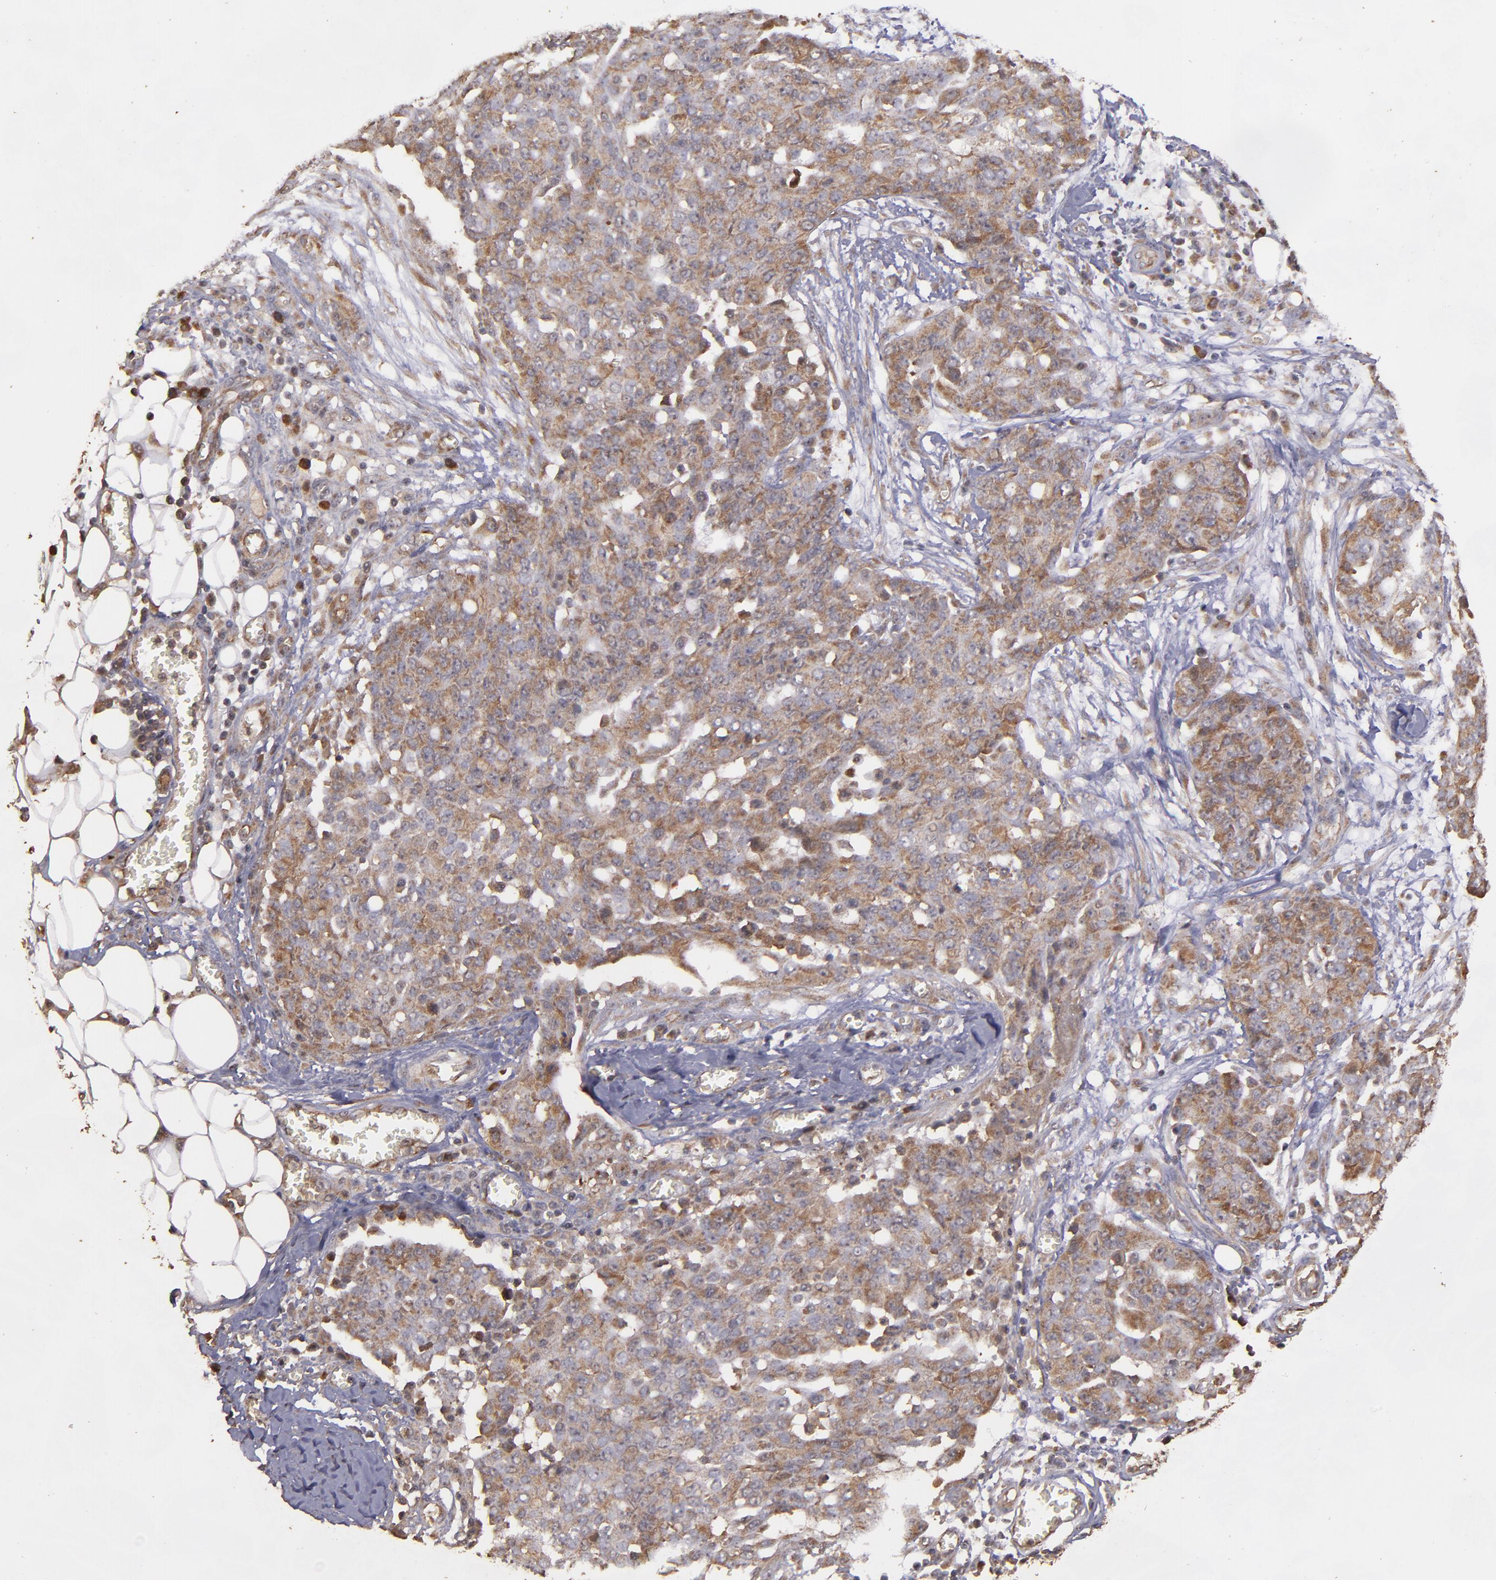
{"staining": {"intensity": "moderate", "quantity": ">75%", "location": "cytoplasmic/membranous"}, "tissue": "ovarian cancer", "cell_type": "Tumor cells", "image_type": "cancer", "snomed": [{"axis": "morphology", "description": "Cystadenocarcinoma, serous, NOS"}, {"axis": "topography", "description": "Soft tissue"}, {"axis": "topography", "description": "Ovary"}], "caption": "Ovarian cancer stained with a protein marker demonstrates moderate staining in tumor cells.", "gene": "TXNDC16", "patient": {"sex": "female", "age": 57}}